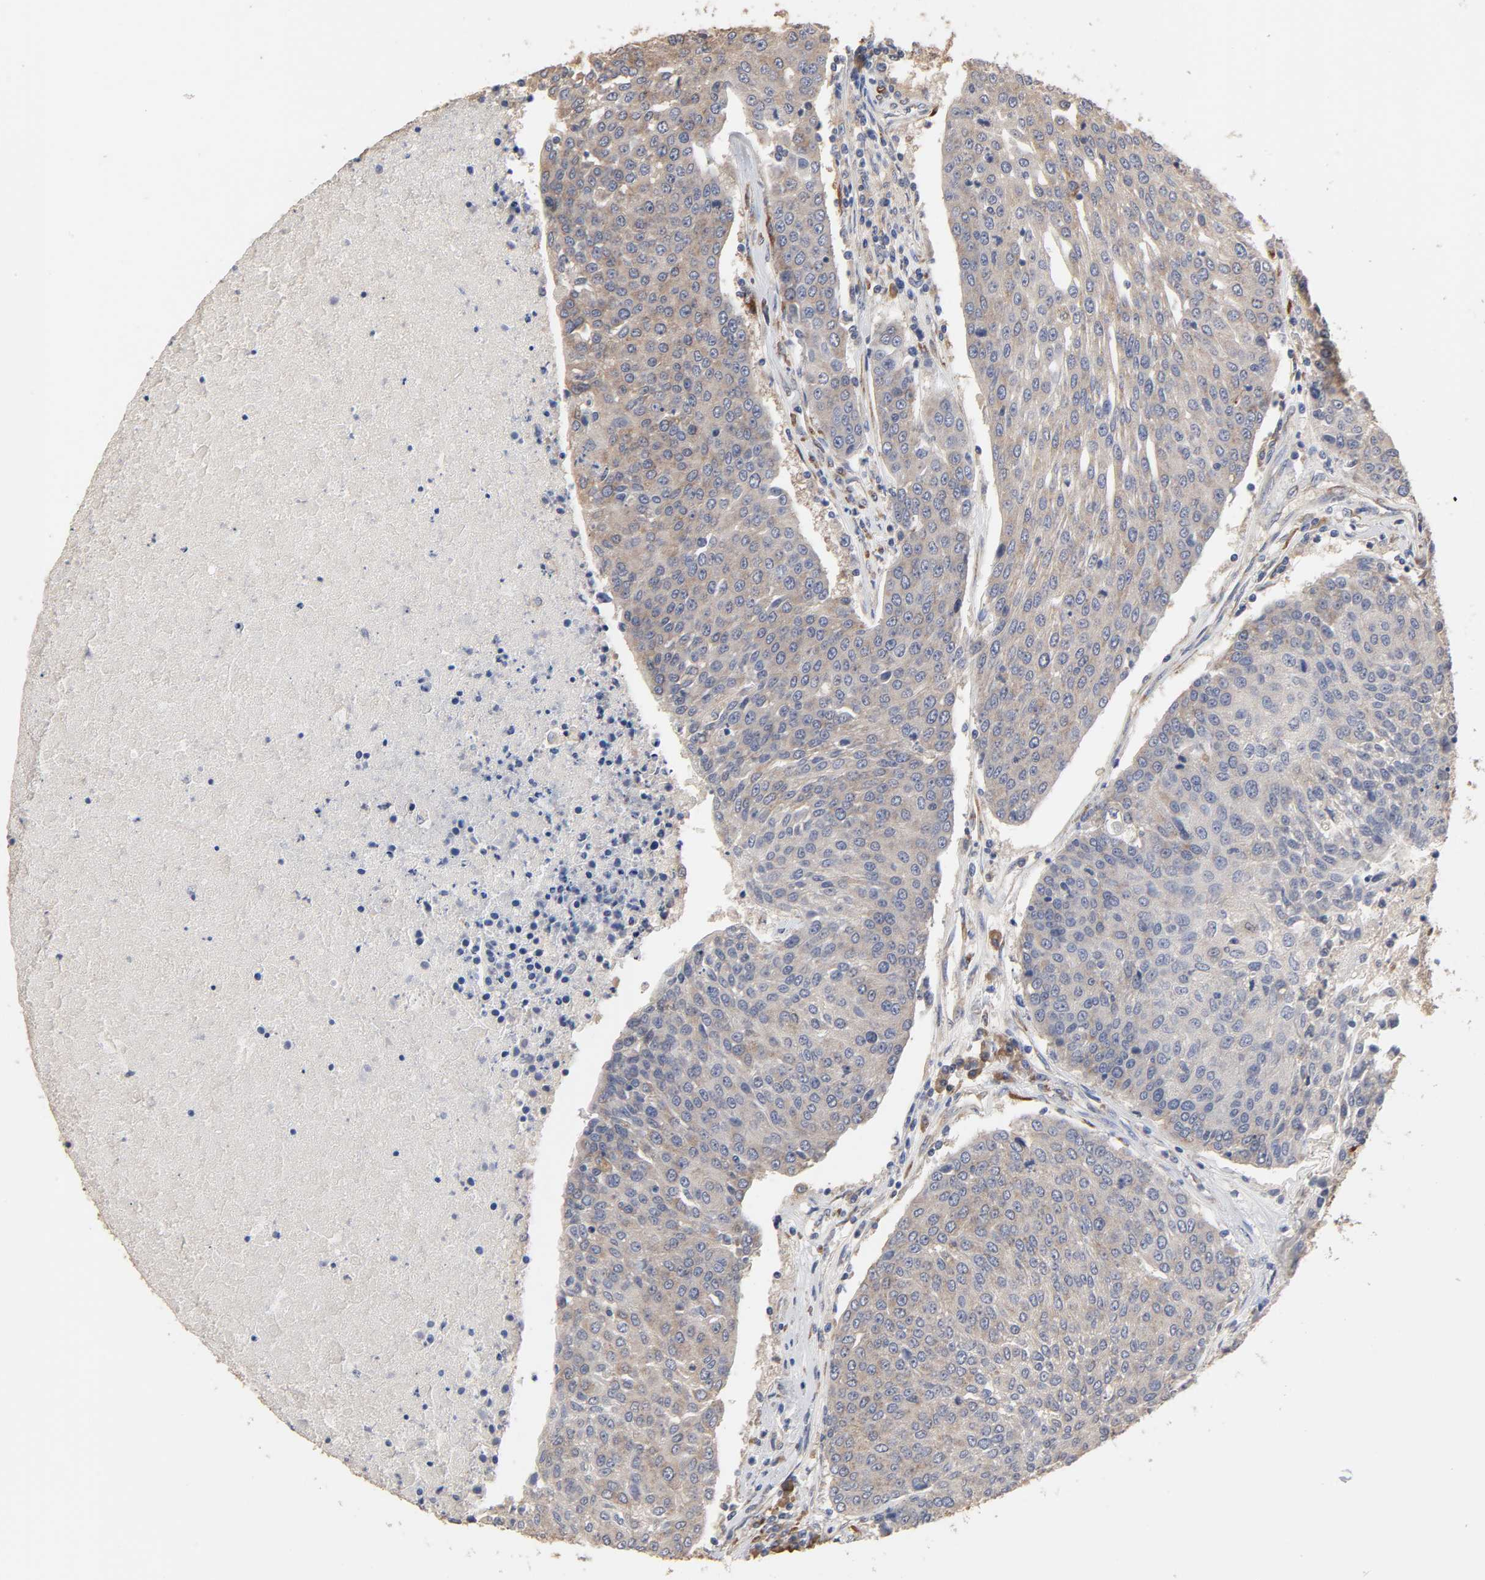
{"staining": {"intensity": "weak", "quantity": ">75%", "location": "cytoplasmic/membranous"}, "tissue": "urothelial cancer", "cell_type": "Tumor cells", "image_type": "cancer", "snomed": [{"axis": "morphology", "description": "Urothelial carcinoma, High grade"}, {"axis": "topography", "description": "Urinary bladder"}], "caption": "Brown immunohistochemical staining in urothelial cancer demonstrates weak cytoplasmic/membranous expression in approximately >75% of tumor cells.", "gene": "EIF4G2", "patient": {"sex": "female", "age": 85}}